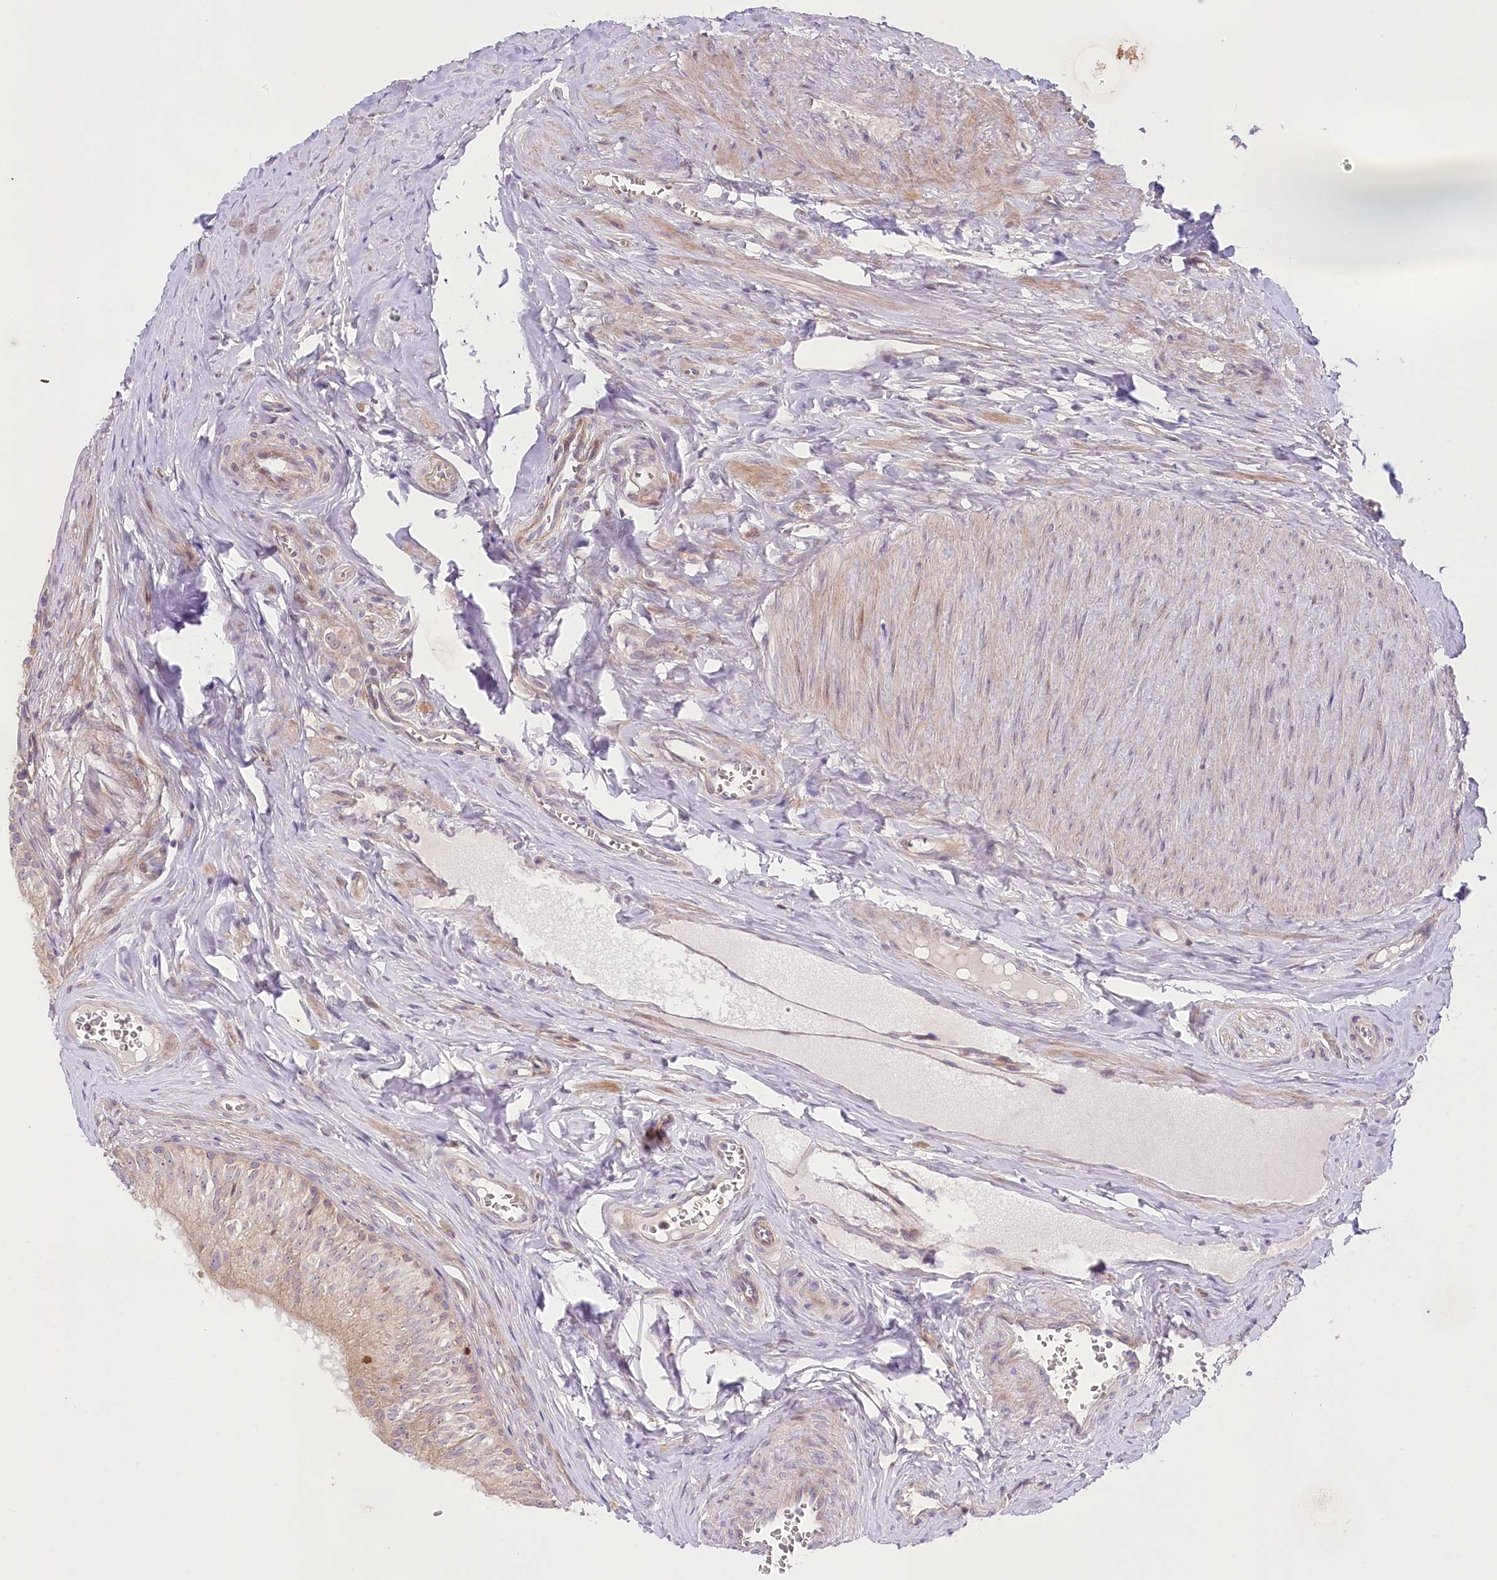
{"staining": {"intensity": "weak", "quantity": "25%-75%", "location": "cytoplasmic/membranous"}, "tissue": "epididymis", "cell_type": "Glandular cells", "image_type": "normal", "snomed": [{"axis": "morphology", "description": "Normal tissue, NOS"}, {"axis": "topography", "description": "Epididymis"}], "caption": "This is a micrograph of immunohistochemistry (IHC) staining of normal epididymis, which shows weak positivity in the cytoplasmic/membranous of glandular cells.", "gene": "TRUB1", "patient": {"sex": "male", "age": 46}}